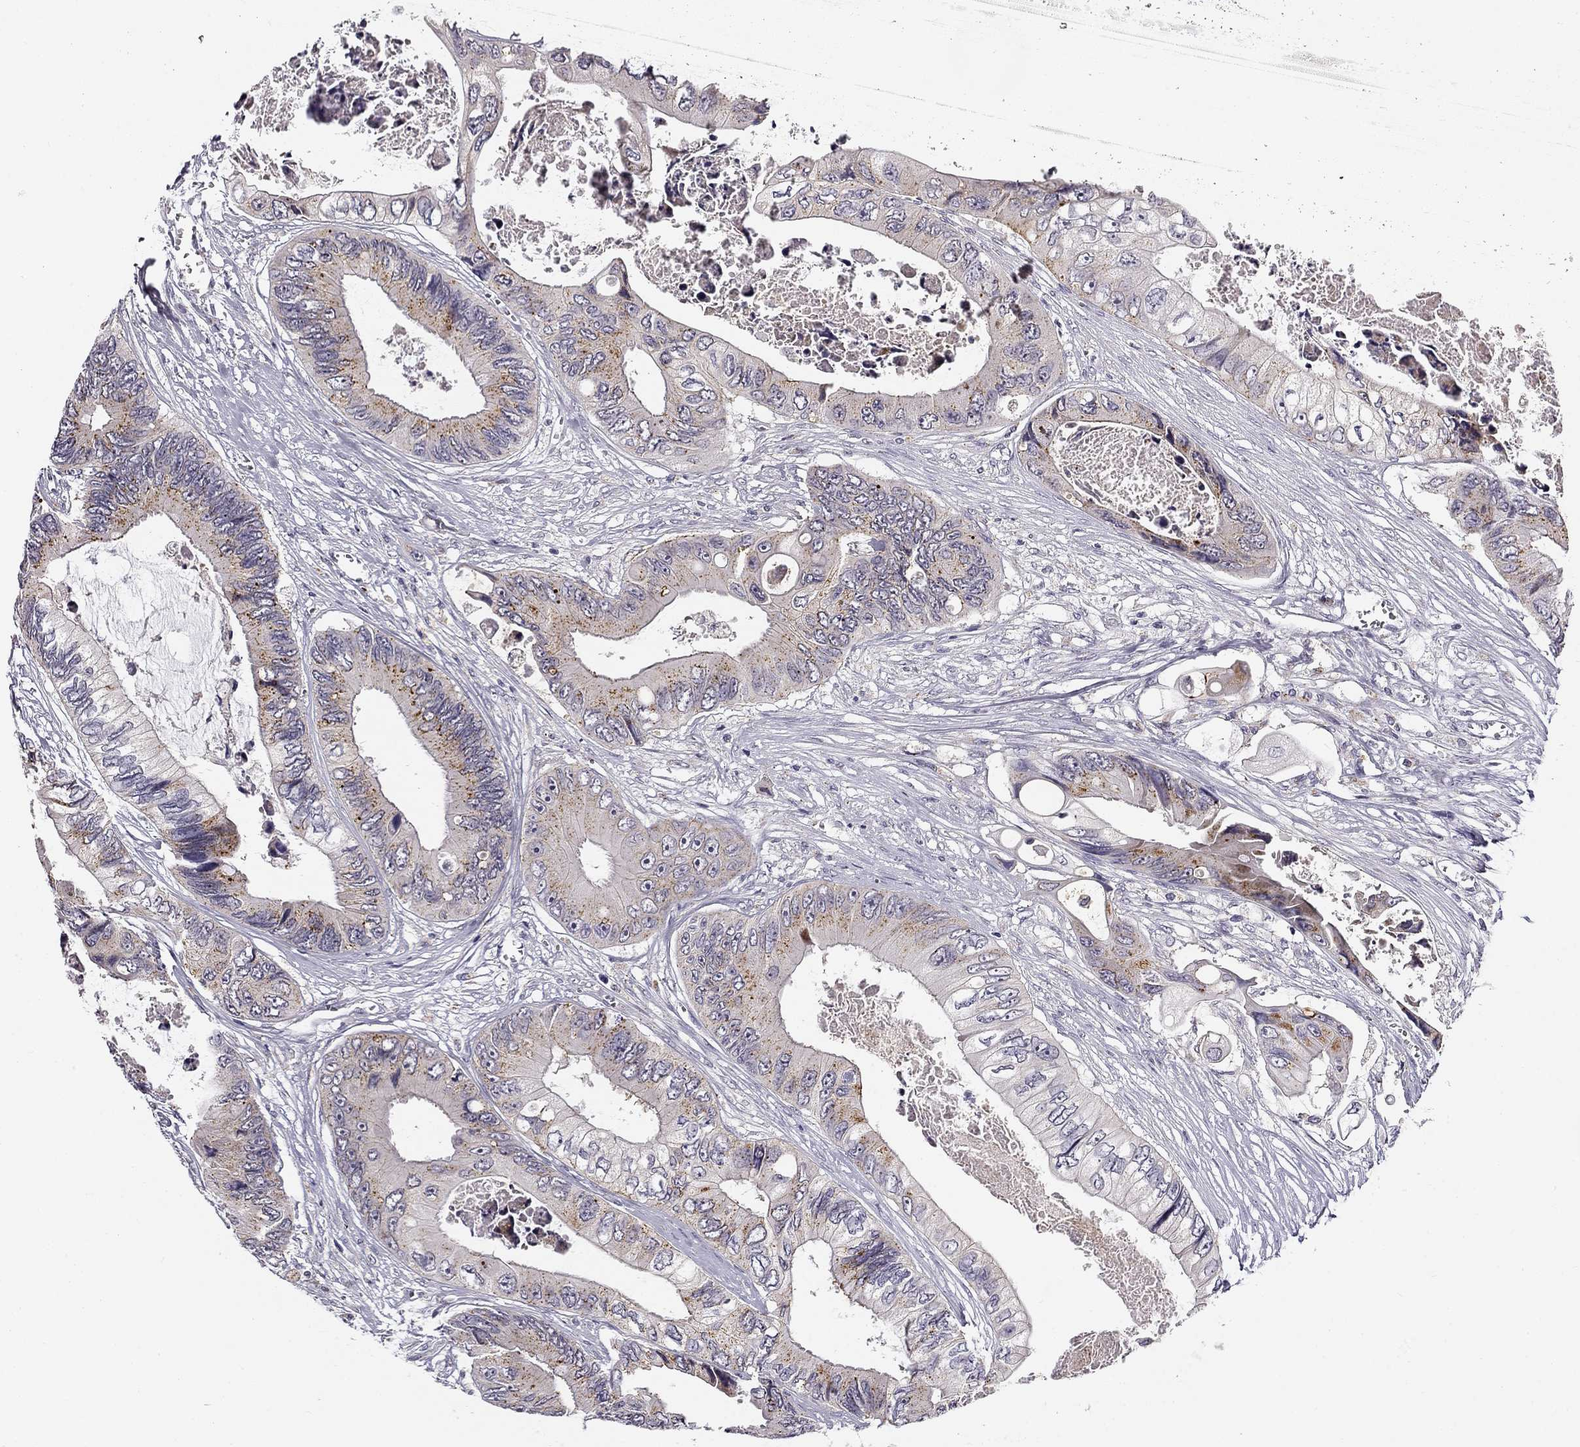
{"staining": {"intensity": "moderate", "quantity": "<25%", "location": "cytoplasmic/membranous"}, "tissue": "colorectal cancer", "cell_type": "Tumor cells", "image_type": "cancer", "snomed": [{"axis": "morphology", "description": "Adenocarcinoma, NOS"}, {"axis": "topography", "description": "Rectum"}], "caption": "Tumor cells reveal moderate cytoplasmic/membranous expression in approximately <25% of cells in colorectal cancer.", "gene": "CNR1", "patient": {"sex": "male", "age": 63}}